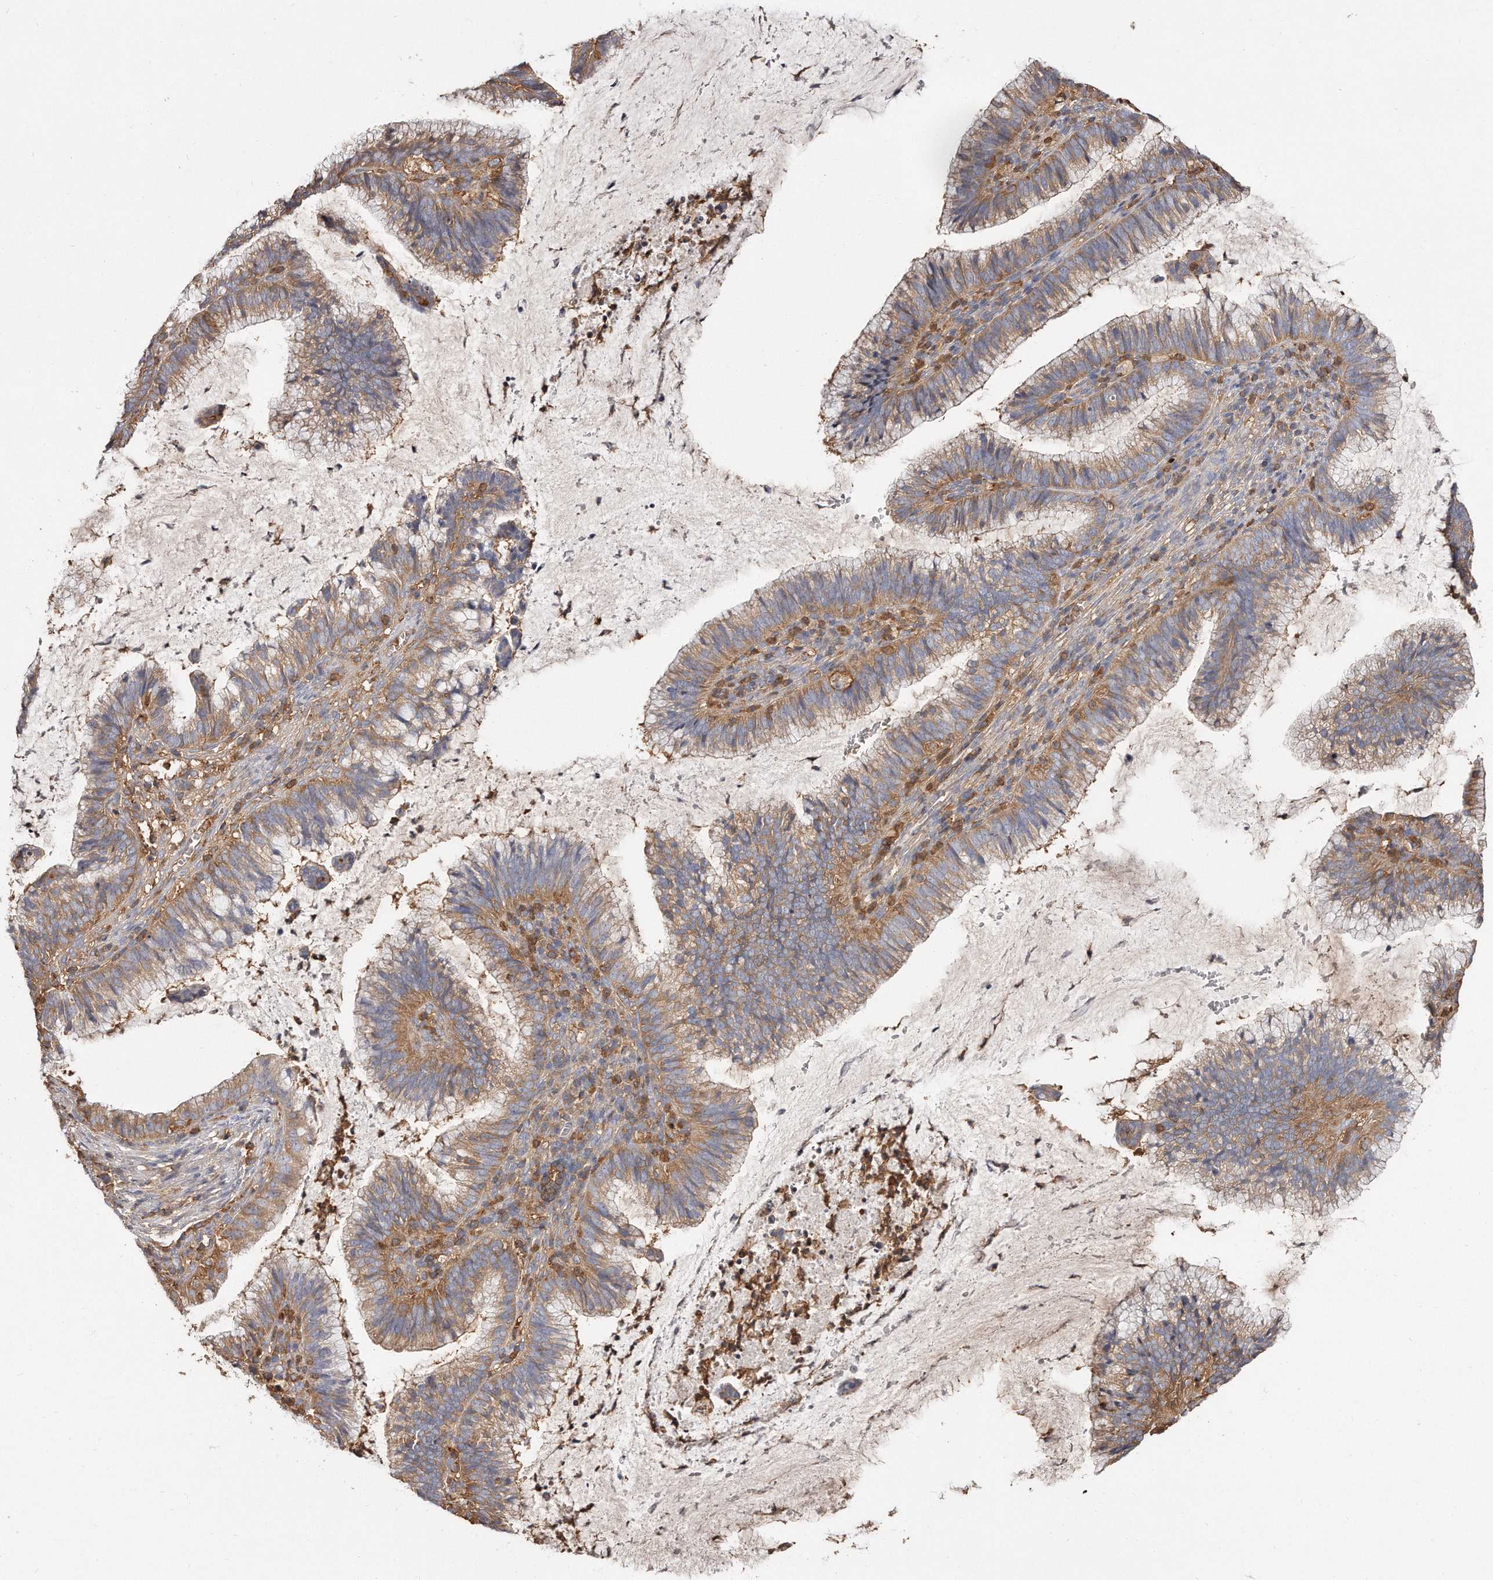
{"staining": {"intensity": "moderate", "quantity": ">75%", "location": "cytoplasmic/membranous"}, "tissue": "cervical cancer", "cell_type": "Tumor cells", "image_type": "cancer", "snomed": [{"axis": "morphology", "description": "Adenocarcinoma, NOS"}, {"axis": "topography", "description": "Cervix"}], "caption": "A medium amount of moderate cytoplasmic/membranous positivity is identified in about >75% of tumor cells in cervical cancer (adenocarcinoma) tissue.", "gene": "CAP1", "patient": {"sex": "female", "age": 36}}